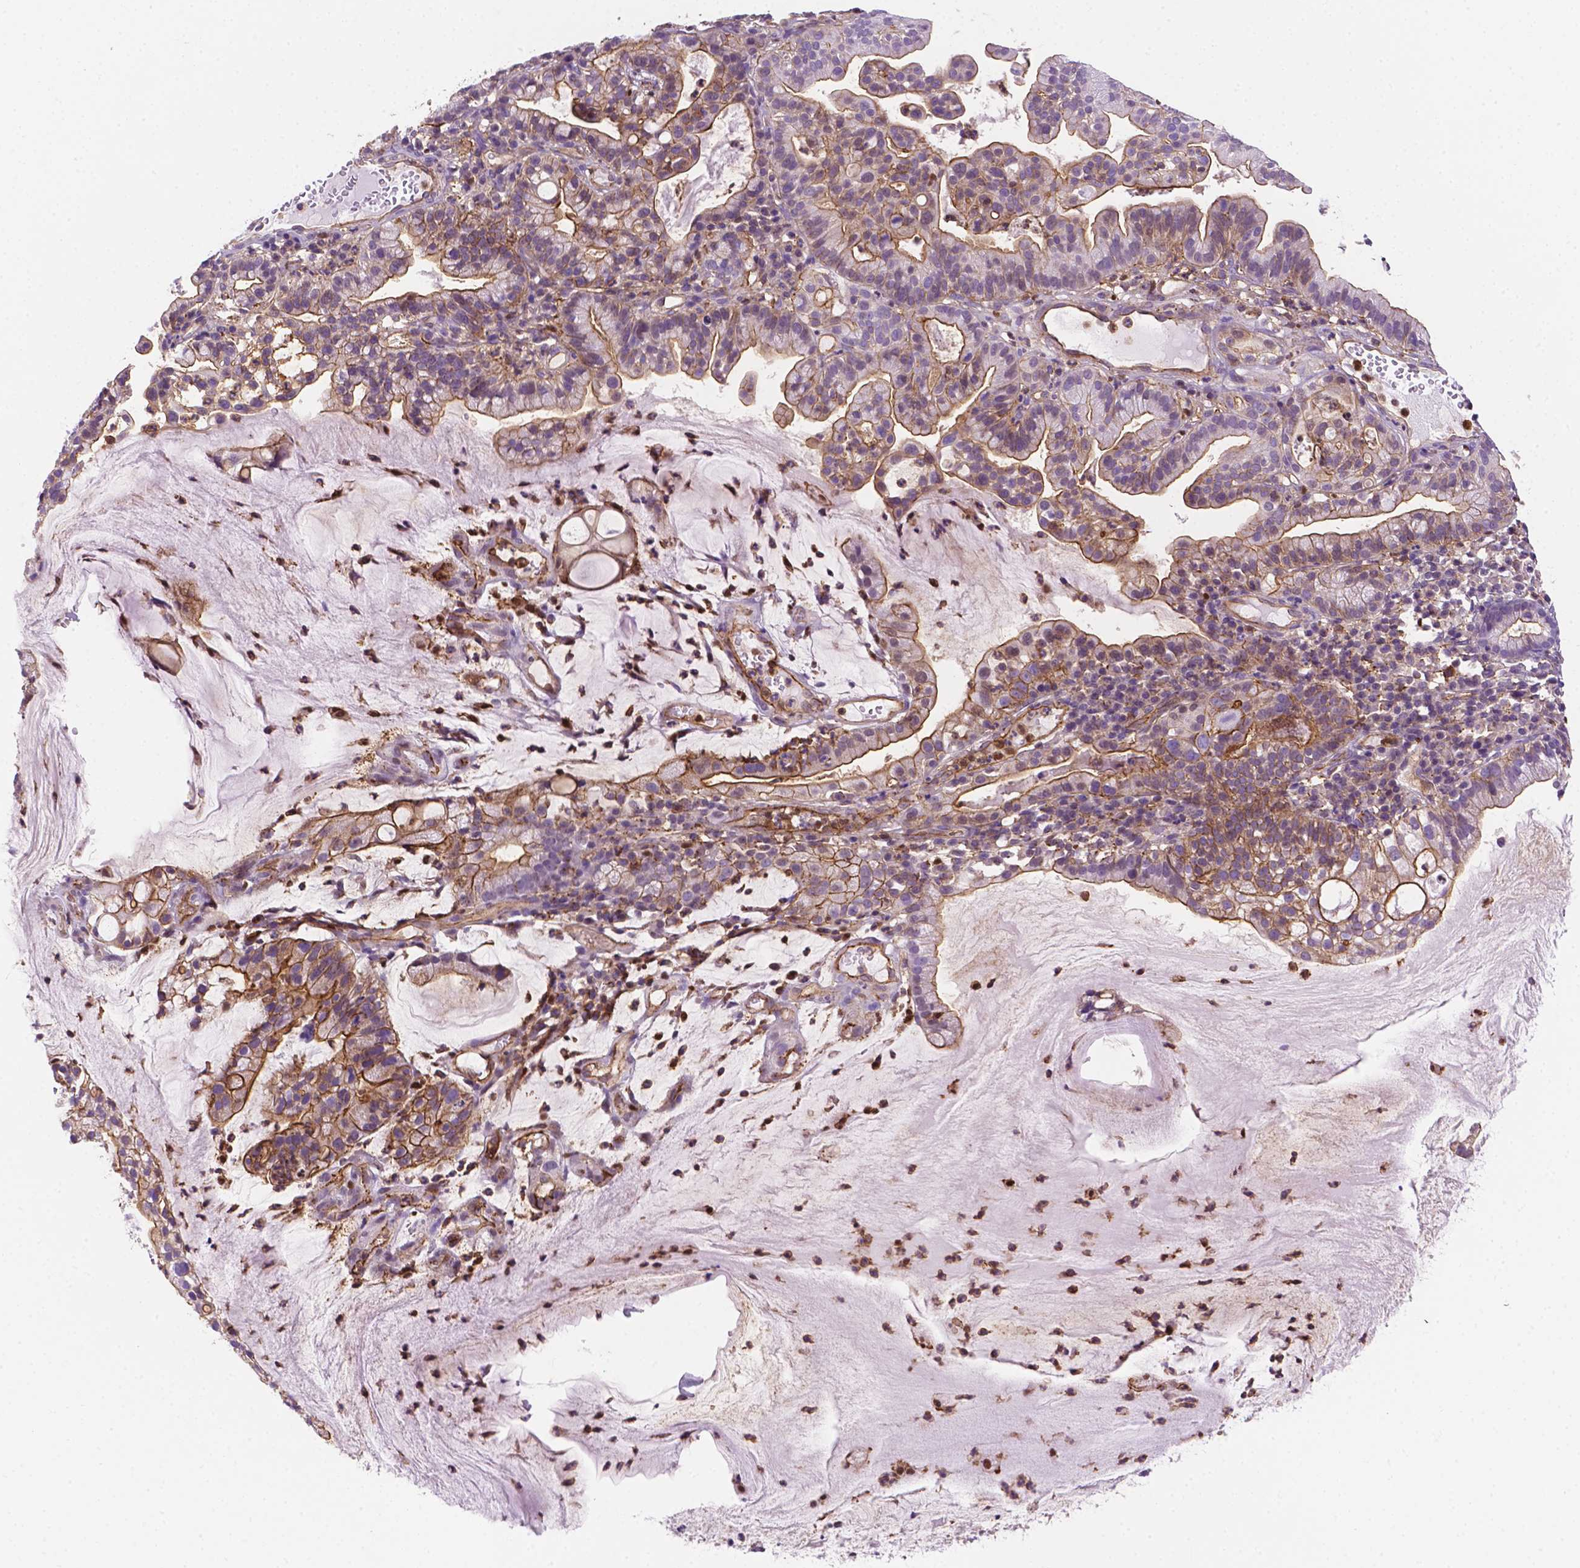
{"staining": {"intensity": "moderate", "quantity": "25%-75%", "location": "cytoplasmic/membranous"}, "tissue": "cervical cancer", "cell_type": "Tumor cells", "image_type": "cancer", "snomed": [{"axis": "morphology", "description": "Adenocarcinoma, NOS"}, {"axis": "topography", "description": "Cervix"}], "caption": "High-magnification brightfield microscopy of cervical cancer stained with DAB (brown) and counterstained with hematoxylin (blue). tumor cells exhibit moderate cytoplasmic/membranous positivity is identified in approximately25%-75% of cells.", "gene": "DCN", "patient": {"sex": "female", "age": 41}}